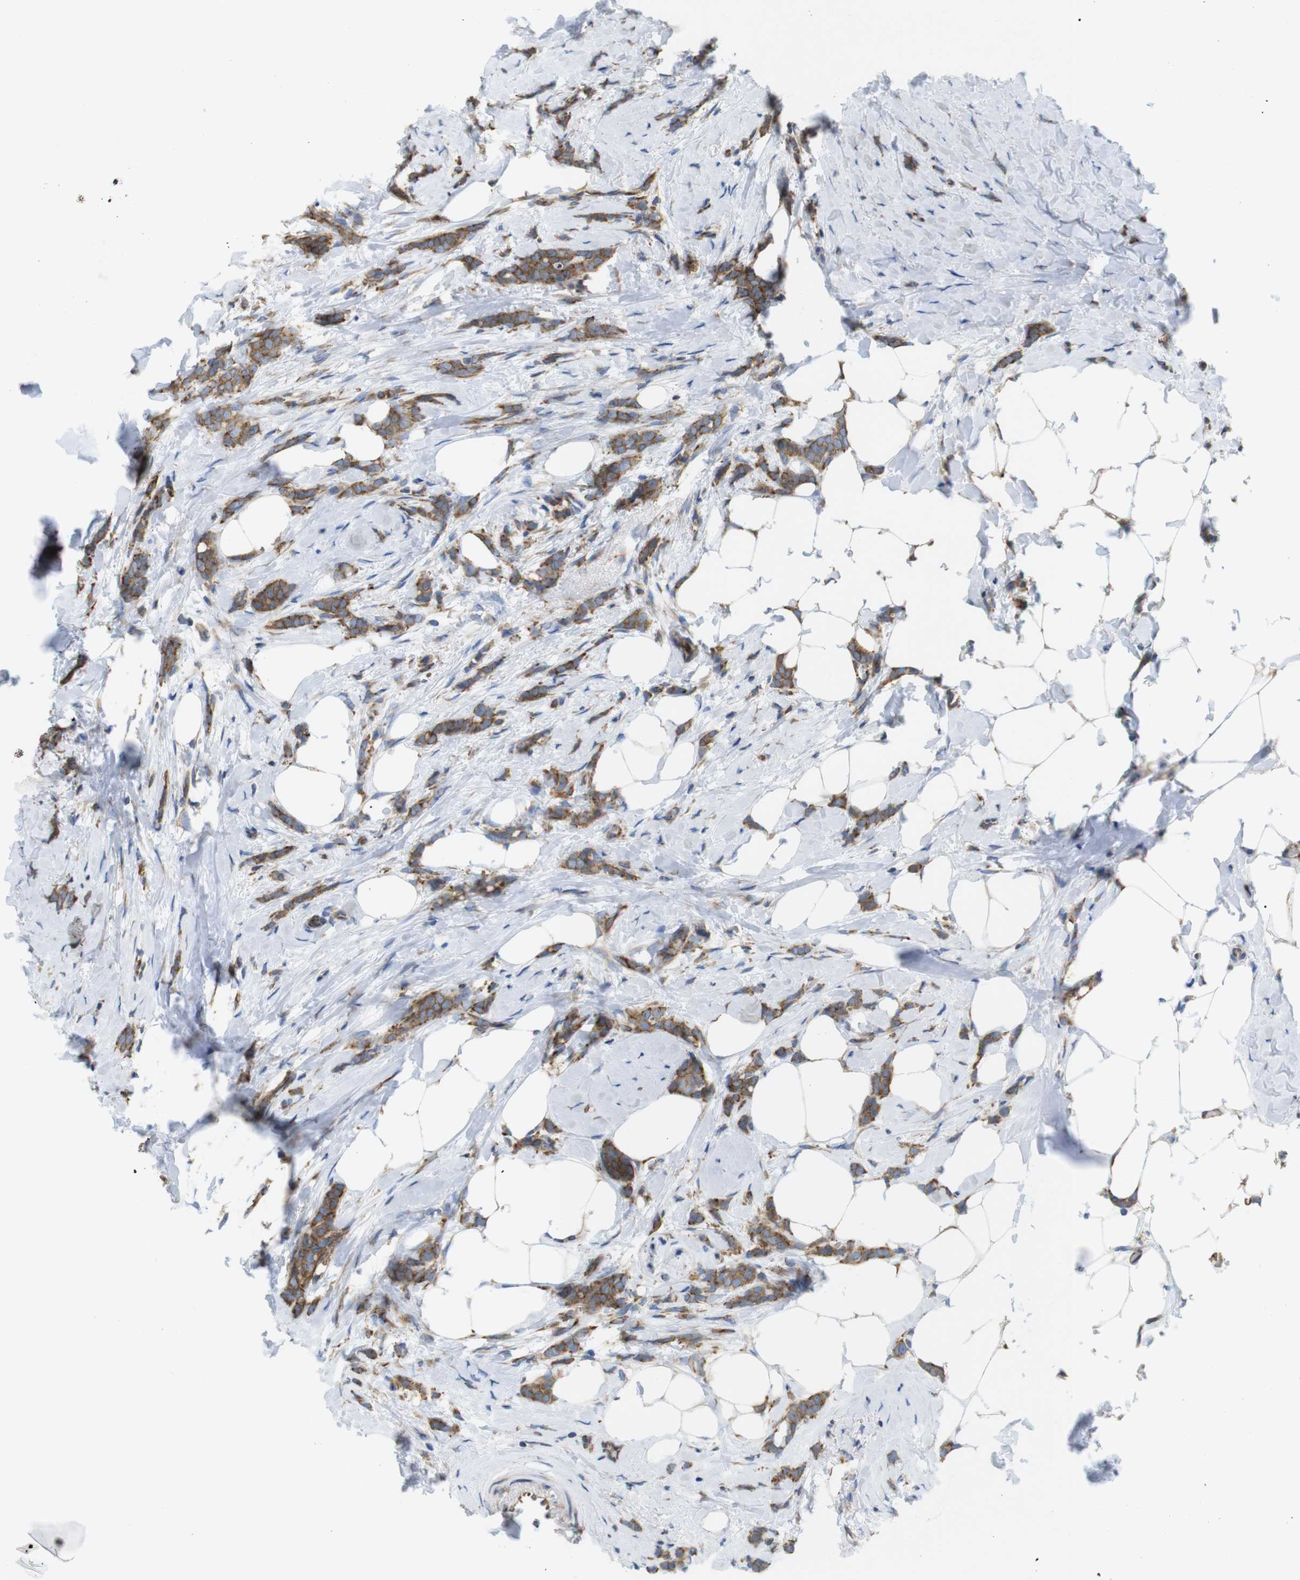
{"staining": {"intensity": "moderate", "quantity": ">75%", "location": "cytoplasmic/membranous"}, "tissue": "breast cancer", "cell_type": "Tumor cells", "image_type": "cancer", "snomed": [{"axis": "morphology", "description": "Lobular carcinoma, in situ"}, {"axis": "morphology", "description": "Lobular carcinoma"}, {"axis": "topography", "description": "Breast"}], "caption": "Moderate cytoplasmic/membranous positivity for a protein is appreciated in about >75% of tumor cells of breast cancer using immunohistochemistry (IHC).", "gene": "PCNX2", "patient": {"sex": "female", "age": 41}}